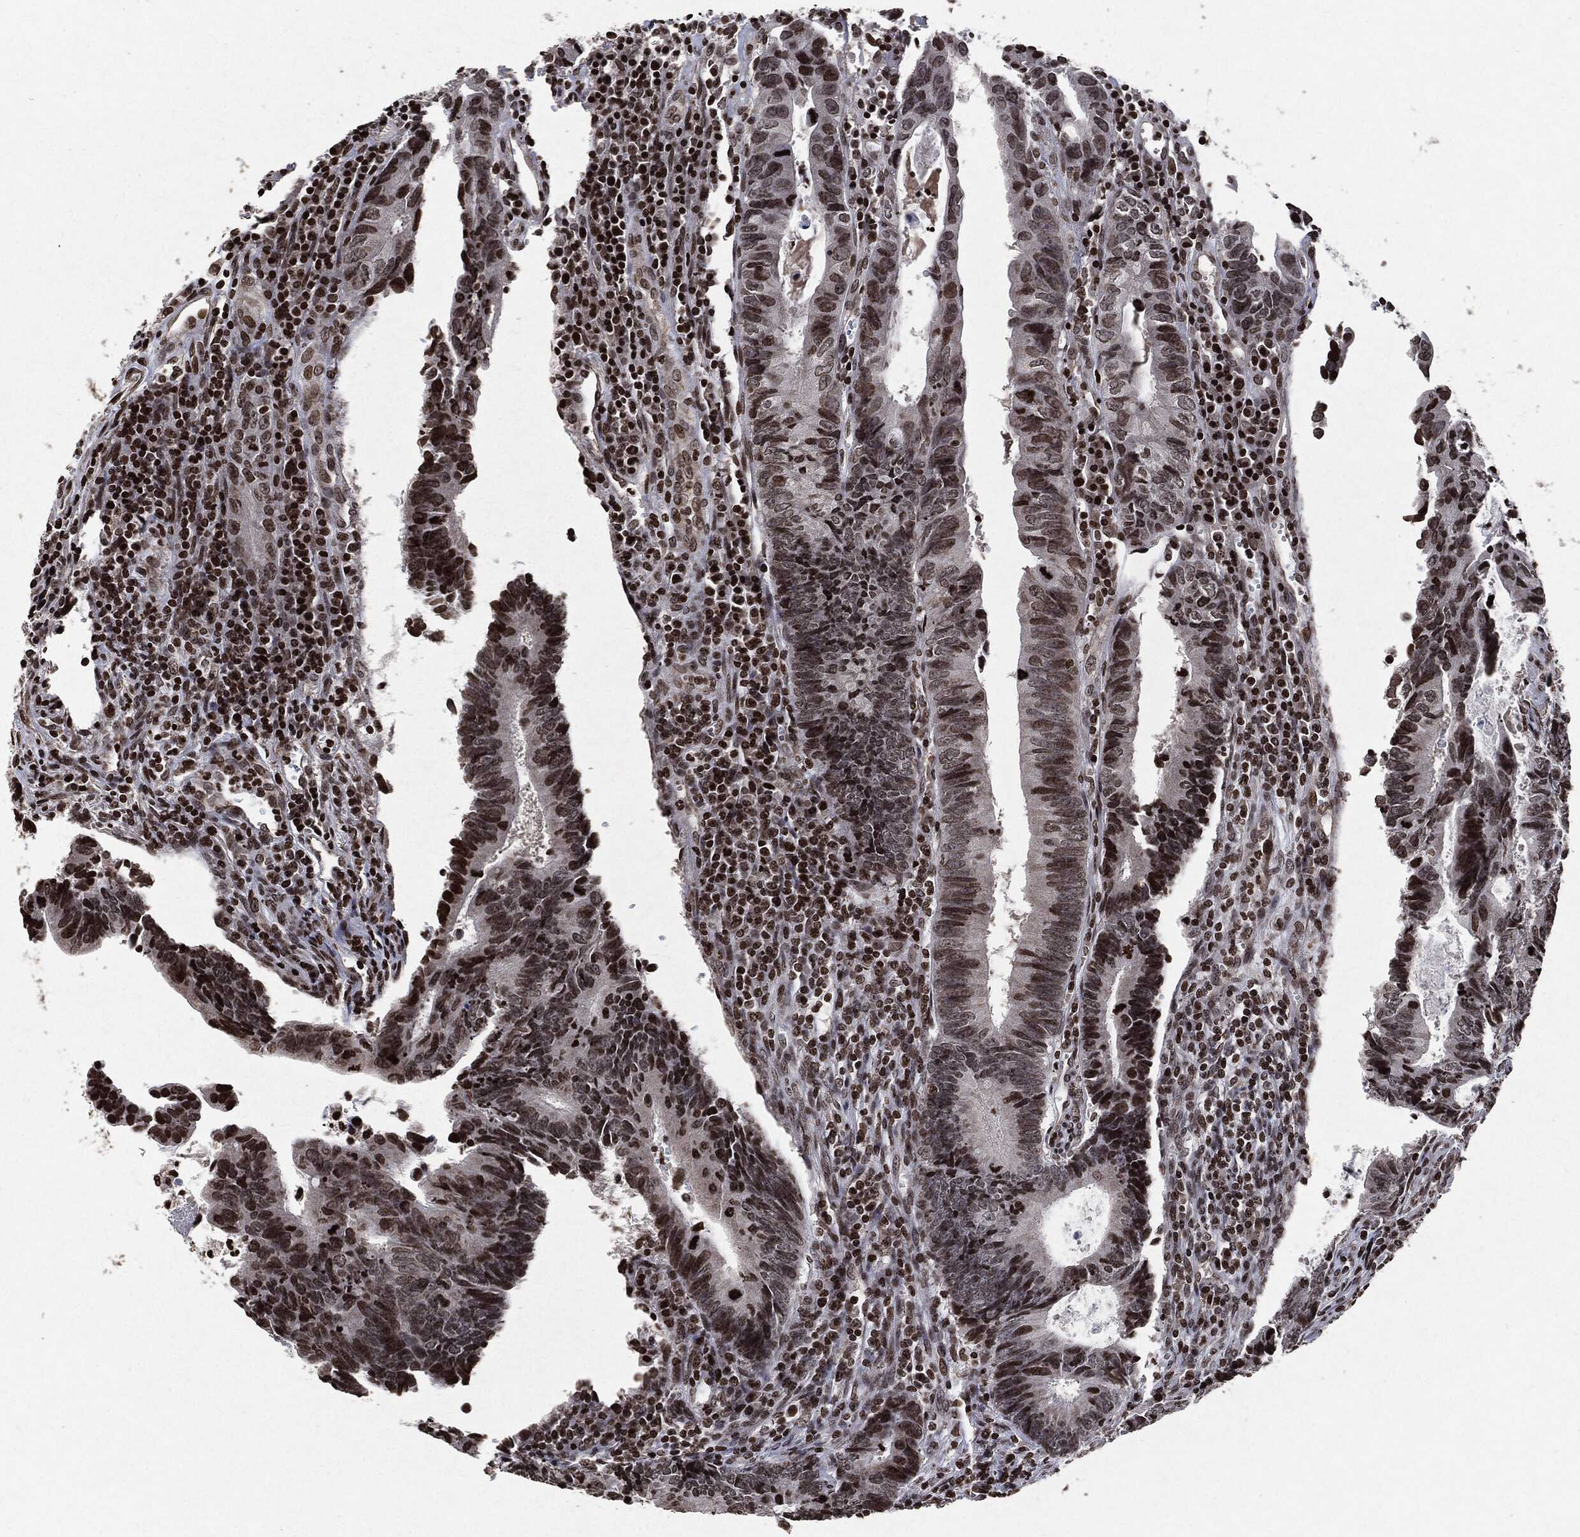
{"staining": {"intensity": "strong", "quantity": "25%-75%", "location": "nuclear"}, "tissue": "colorectal cancer", "cell_type": "Tumor cells", "image_type": "cancer", "snomed": [{"axis": "morphology", "description": "Adenocarcinoma, NOS"}, {"axis": "topography", "description": "Colon"}], "caption": "Tumor cells reveal strong nuclear positivity in about 25%-75% of cells in adenocarcinoma (colorectal).", "gene": "JUN", "patient": {"sex": "female", "age": 87}}